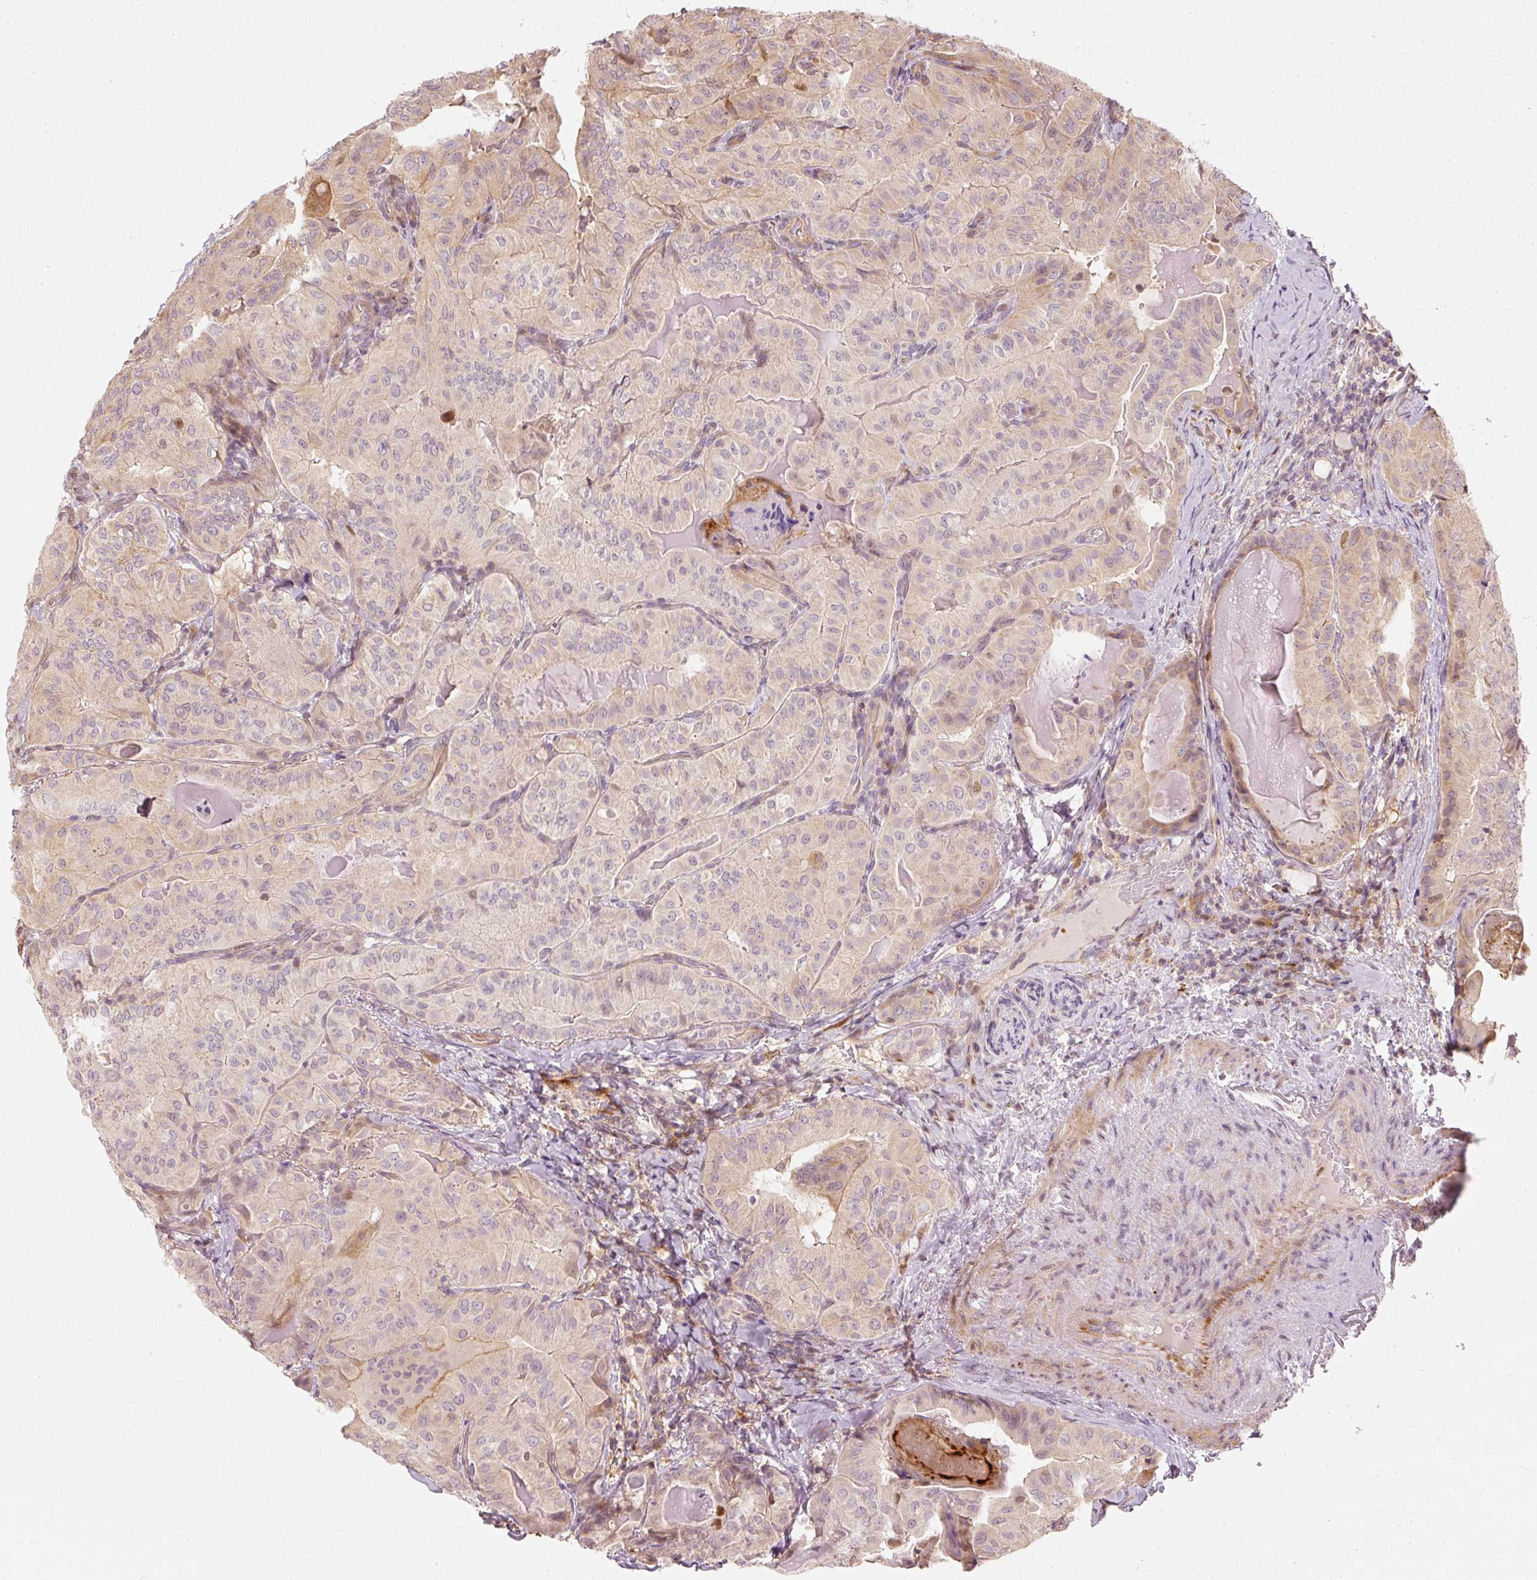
{"staining": {"intensity": "weak", "quantity": "<25%", "location": "cytoplasmic/membranous"}, "tissue": "thyroid cancer", "cell_type": "Tumor cells", "image_type": "cancer", "snomed": [{"axis": "morphology", "description": "Papillary adenocarcinoma, NOS"}, {"axis": "topography", "description": "Thyroid gland"}], "caption": "Tumor cells show no significant staining in thyroid cancer (papillary adenocarcinoma). Brightfield microscopy of IHC stained with DAB (3,3'-diaminobenzidine) (brown) and hematoxylin (blue), captured at high magnification.", "gene": "TREX2", "patient": {"sex": "female", "age": 68}}